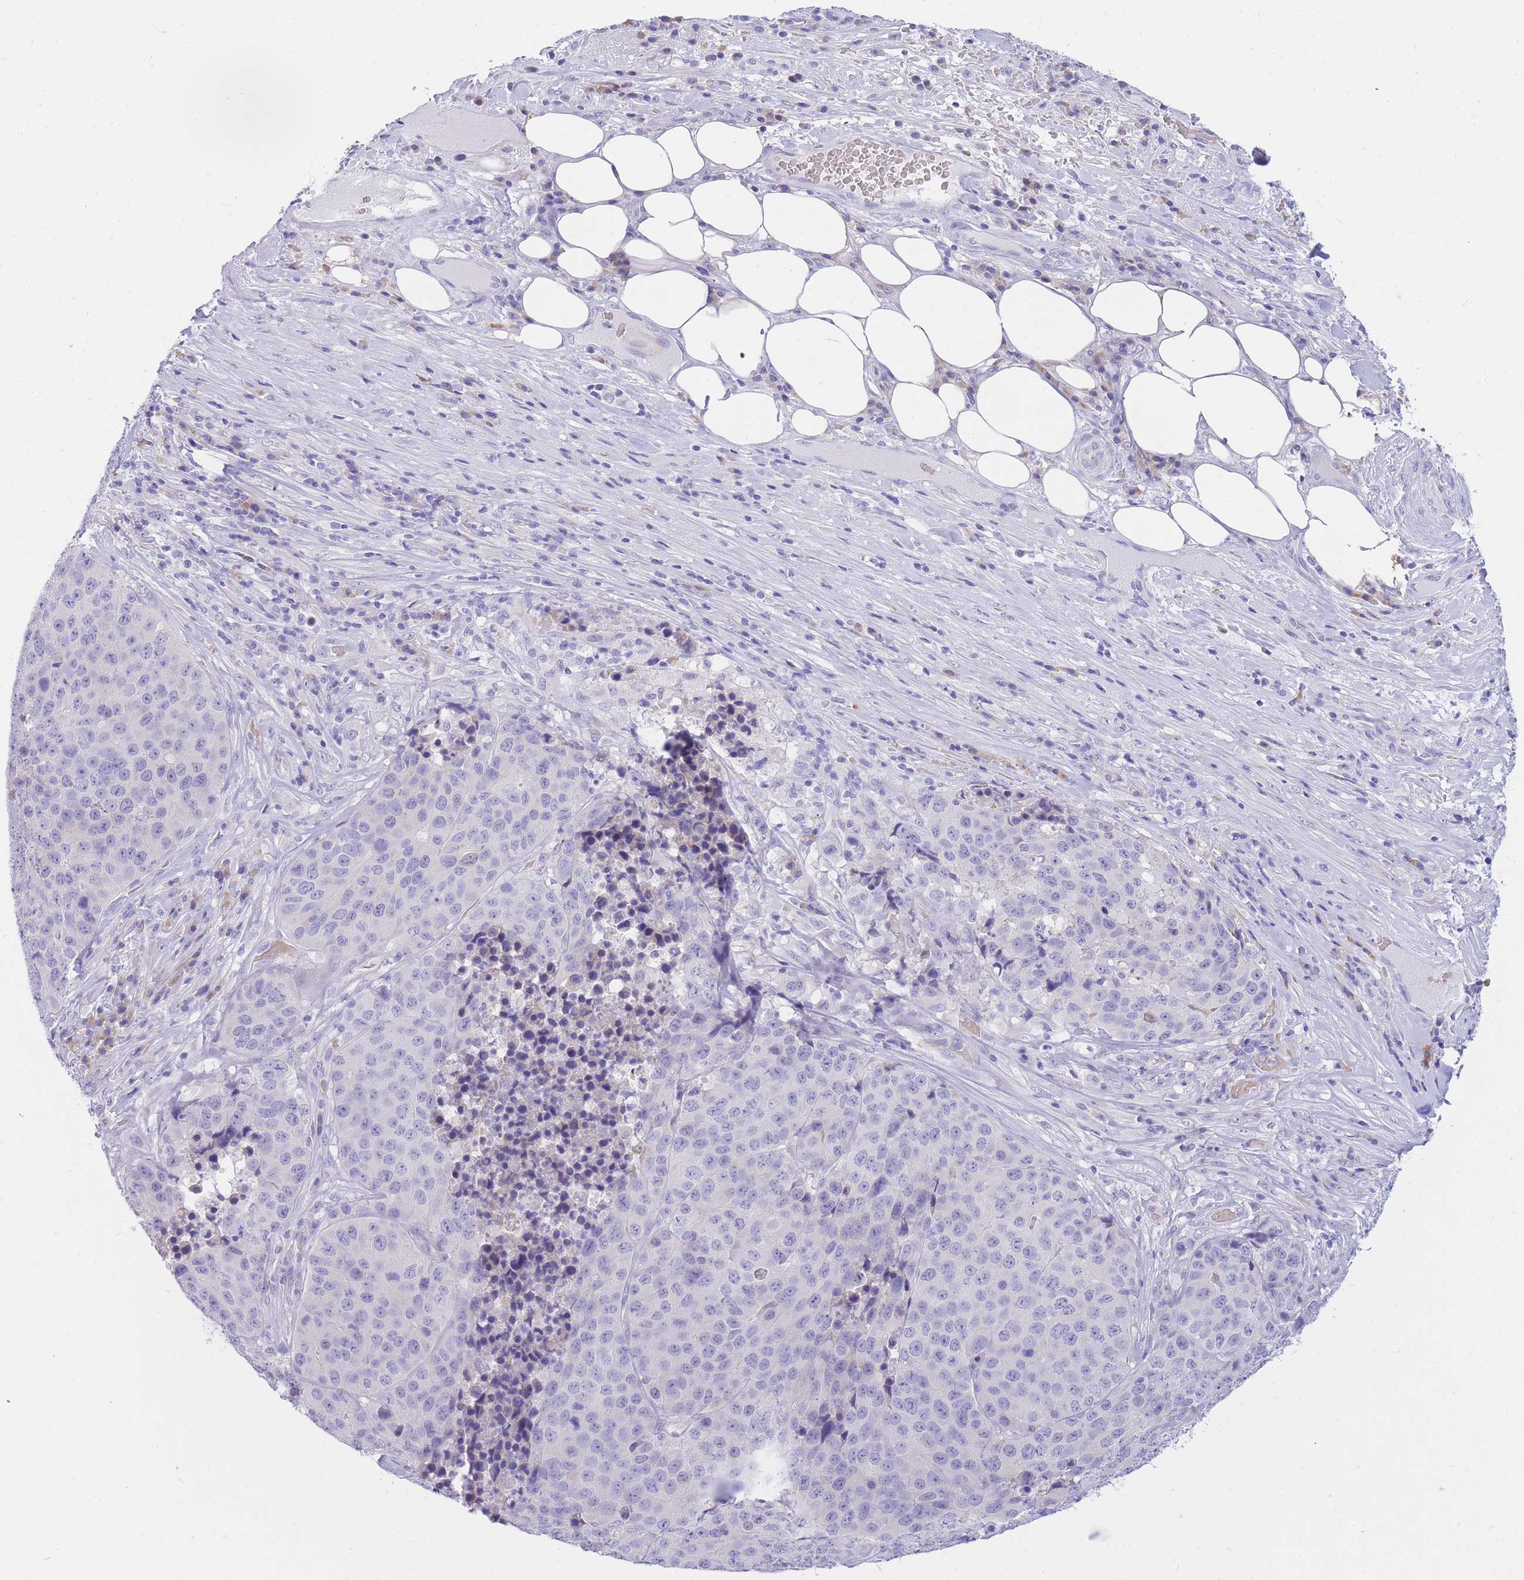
{"staining": {"intensity": "negative", "quantity": "none", "location": "none"}, "tissue": "stomach cancer", "cell_type": "Tumor cells", "image_type": "cancer", "snomed": [{"axis": "morphology", "description": "Adenocarcinoma, NOS"}, {"axis": "topography", "description": "Stomach"}], "caption": "DAB immunohistochemical staining of human stomach cancer (adenocarcinoma) displays no significant positivity in tumor cells.", "gene": "SSUH2", "patient": {"sex": "male", "age": 71}}